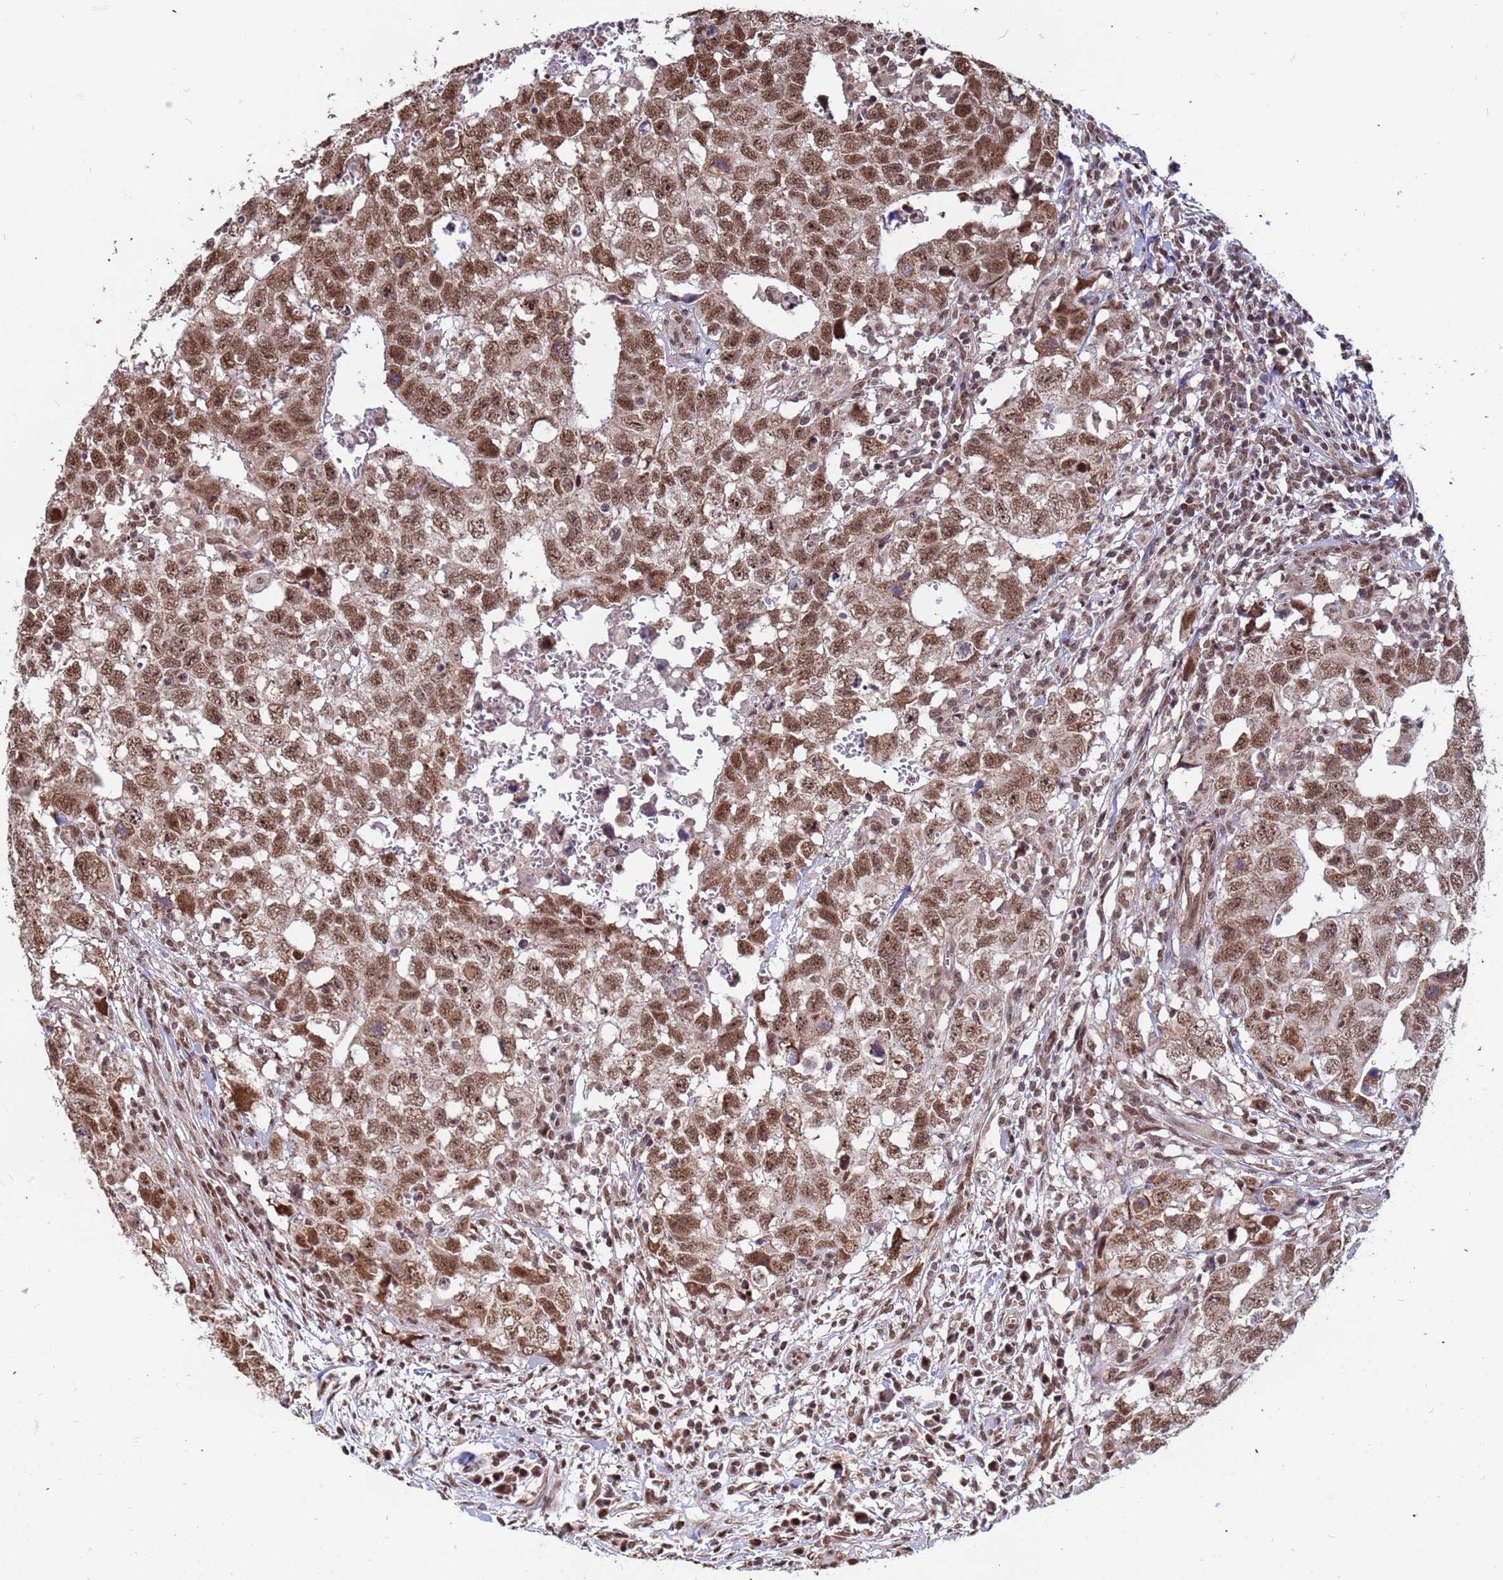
{"staining": {"intensity": "moderate", "quantity": ">75%", "location": "cytoplasmic/membranous,nuclear"}, "tissue": "testis cancer", "cell_type": "Tumor cells", "image_type": "cancer", "snomed": [{"axis": "morphology", "description": "Seminoma, NOS"}, {"axis": "morphology", "description": "Carcinoma, Embryonal, NOS"}, {"axis": "topography", "description": "Testis"}], "caption": "Testis cancer (seminoma) tissue displays moderate cytoplasmic/membranous and nuclear positivity in about >75% of tumor cells, visualized by immunohistochemistry.", "gene": "DENND2B", "patient": {"sex": "male", "age": 29}}